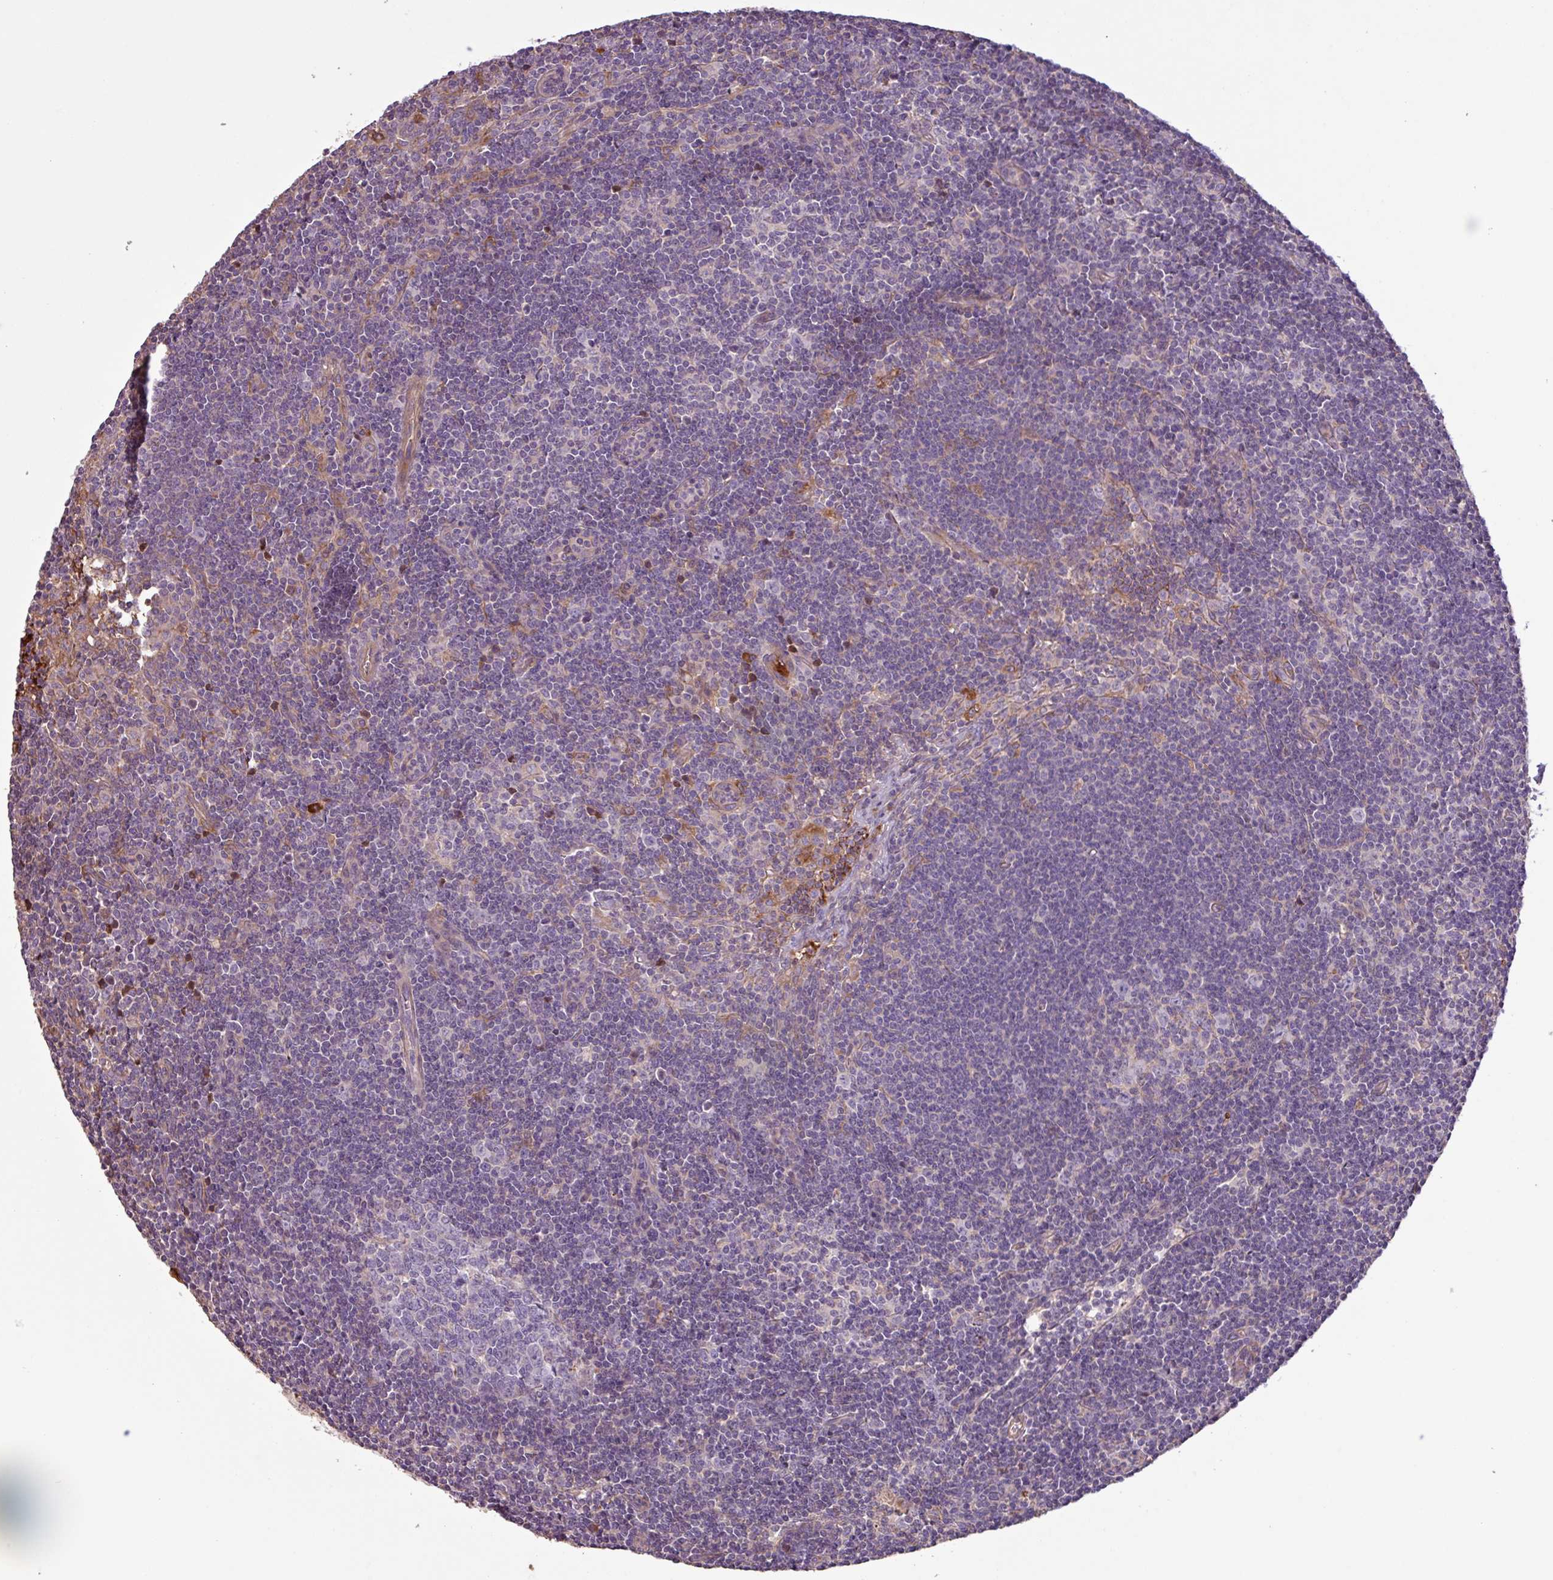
{"staining": {"intensity": "negative", "quantity": "none", "location": "none"}, "tissue": "lymph node", "cell_type": "Germinal center cells", "image_type": "normal", "snomed": [{"axis": "morphology", "description": "Normal tissue, NOS"}, {"axis": "topography", "description": "Lymph node"}], "caption": "Immunohistochemistry image of benign lymph node stained for a protein (brown), which displays no expression in germinal center cells.", "gene": "C4A", "patient": {"sex": "female", "age": 29}}